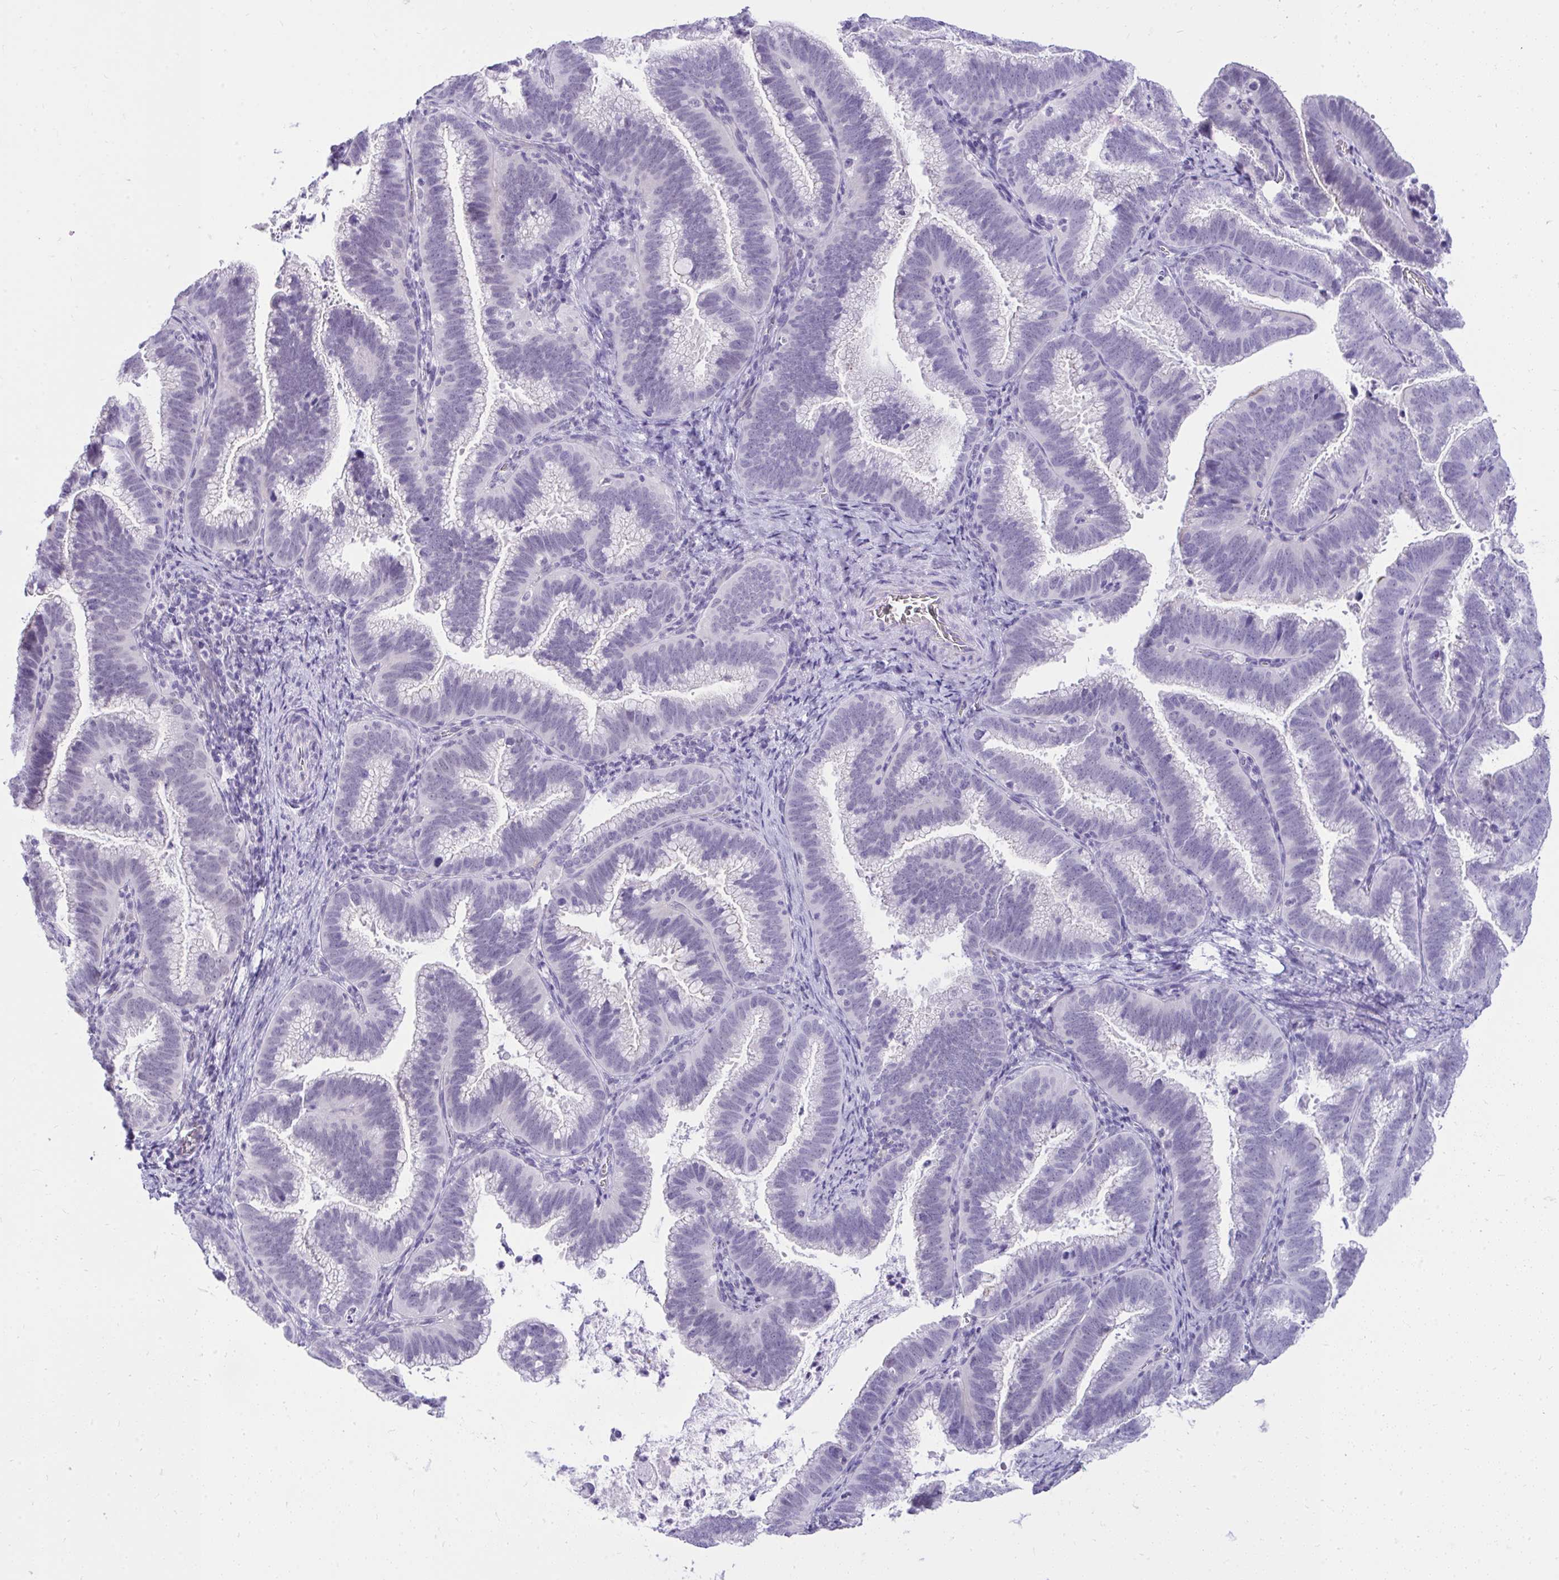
{"staining": {"intensity": "negative", "quantity": "none", "location": "none"}, "tissue": "cervical cancer", "cell_type": "Tumor cells", "image_type": "cancer", "snomed": [{"axis": "morphology", "description": "Adenocarcinoma, NOS"}, {"axis": "topography", "description": "Cervix"}], "caption": "Immunohistochemistry image of human cervical cancer stained for a protein (brown), which exhibits no staining in tumor cells. The staining is performed using DAB brown chromogen with nuclei counter-stained in using hematoxylin.", "gene": "PRM2", "patient": {"sex": "female", "age": 61}}